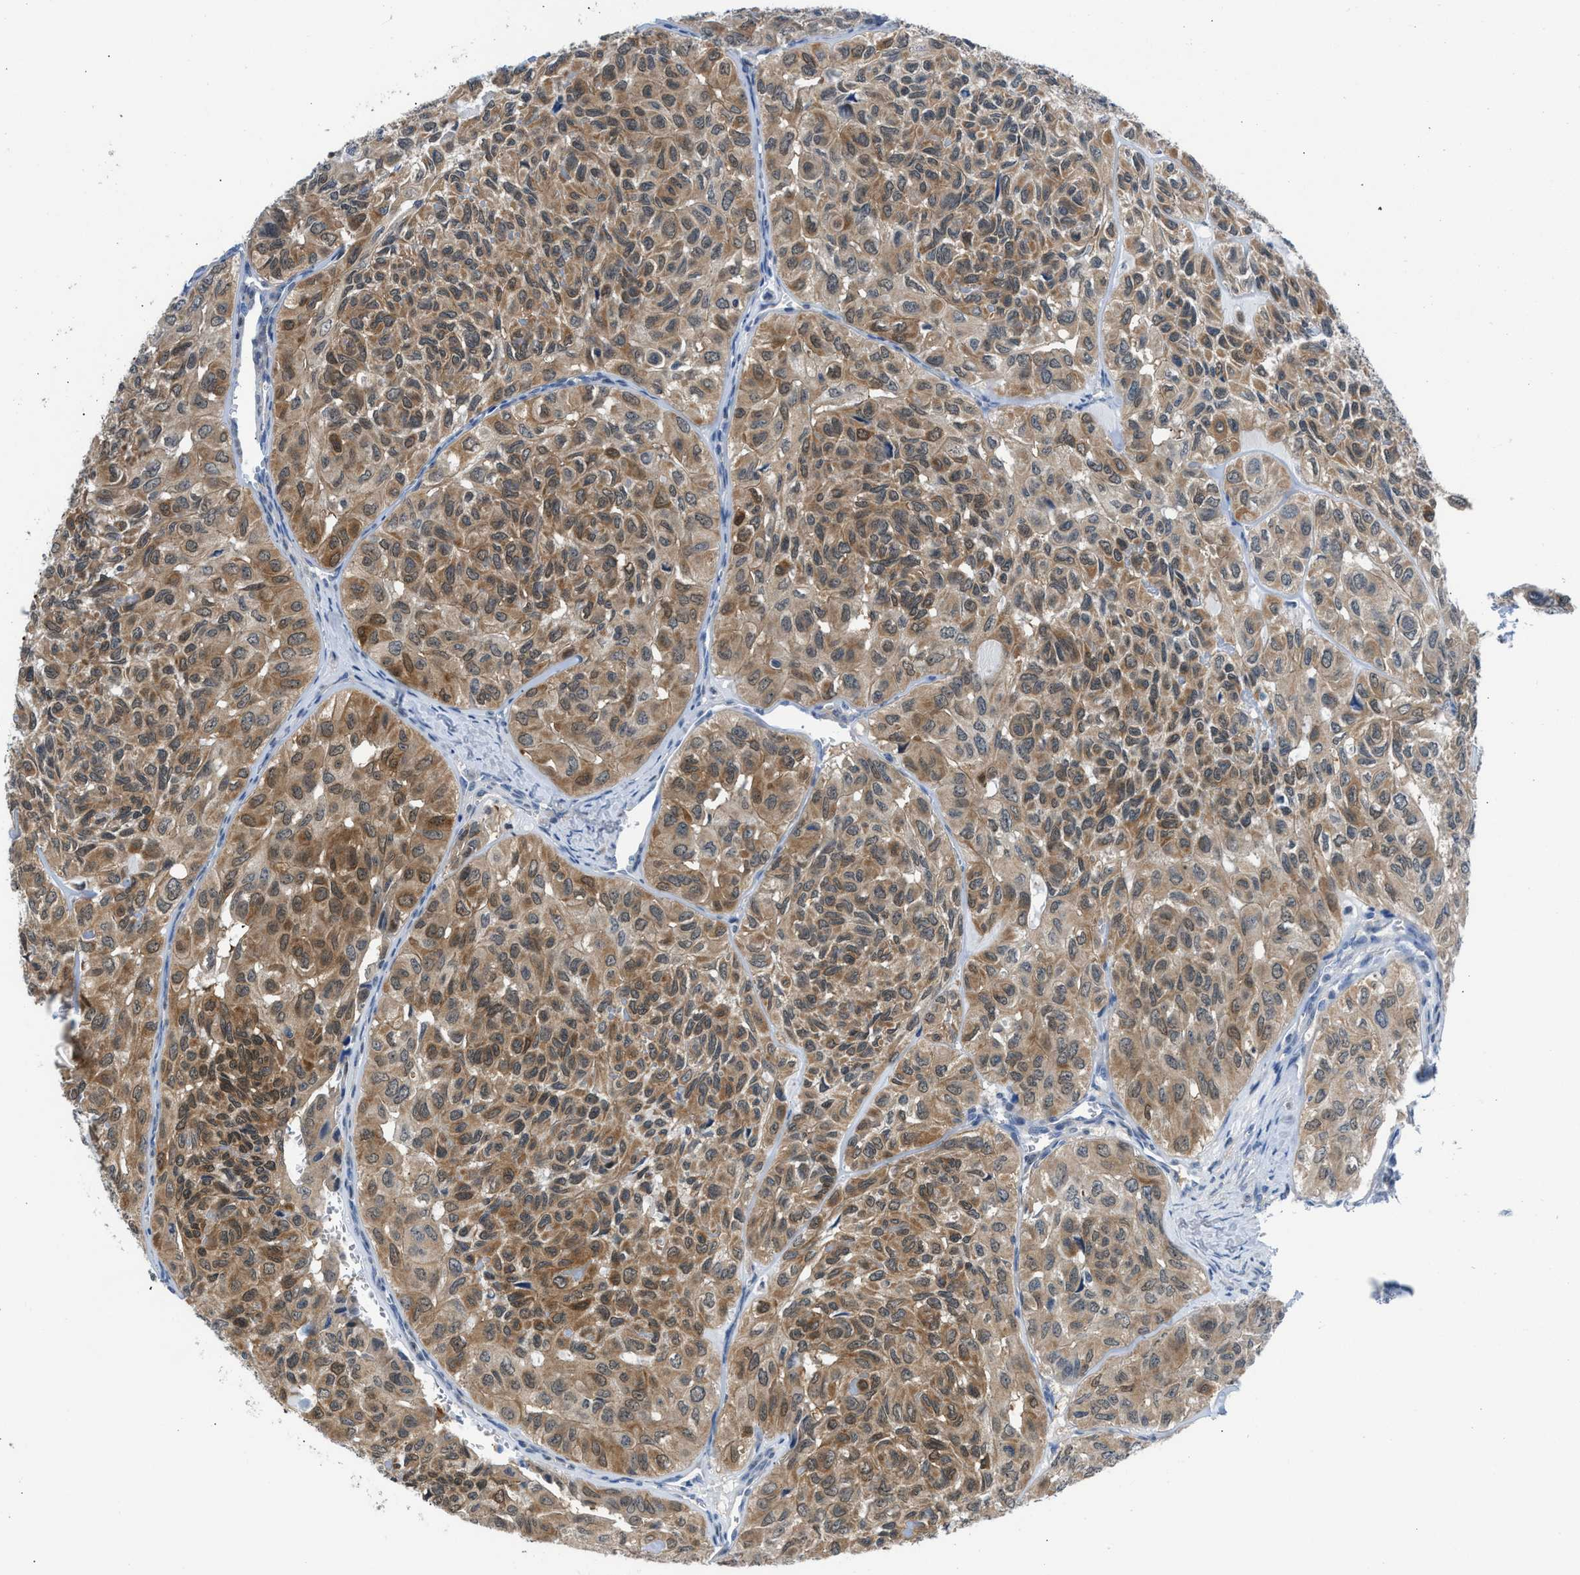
{"staining": {"intensity": "moderate", "quantity": ">75%", "location": "cytoplasmic/membranous"}, "tissue": "head and neck cancer", "cell_type": "Tumor cells", "image_type": "cancer", "snomed": [{"axis": "morphology", "description": "Adenocarcinoma, NOS"}, {"axis": "topography", "description": "Salivary gland, NOS"}, {"axis": "topography", "description": "Head-Neck"}], "caption": "A micrograph showing moderate cytoplasmic/membranous staining in approximately >75% of tumor cells in adenocarcinoma (head and neck), as visualized by brown immunohistochemical staining.", "gene": "CBR1", "patient": {"sex": "female", "age": 76}}